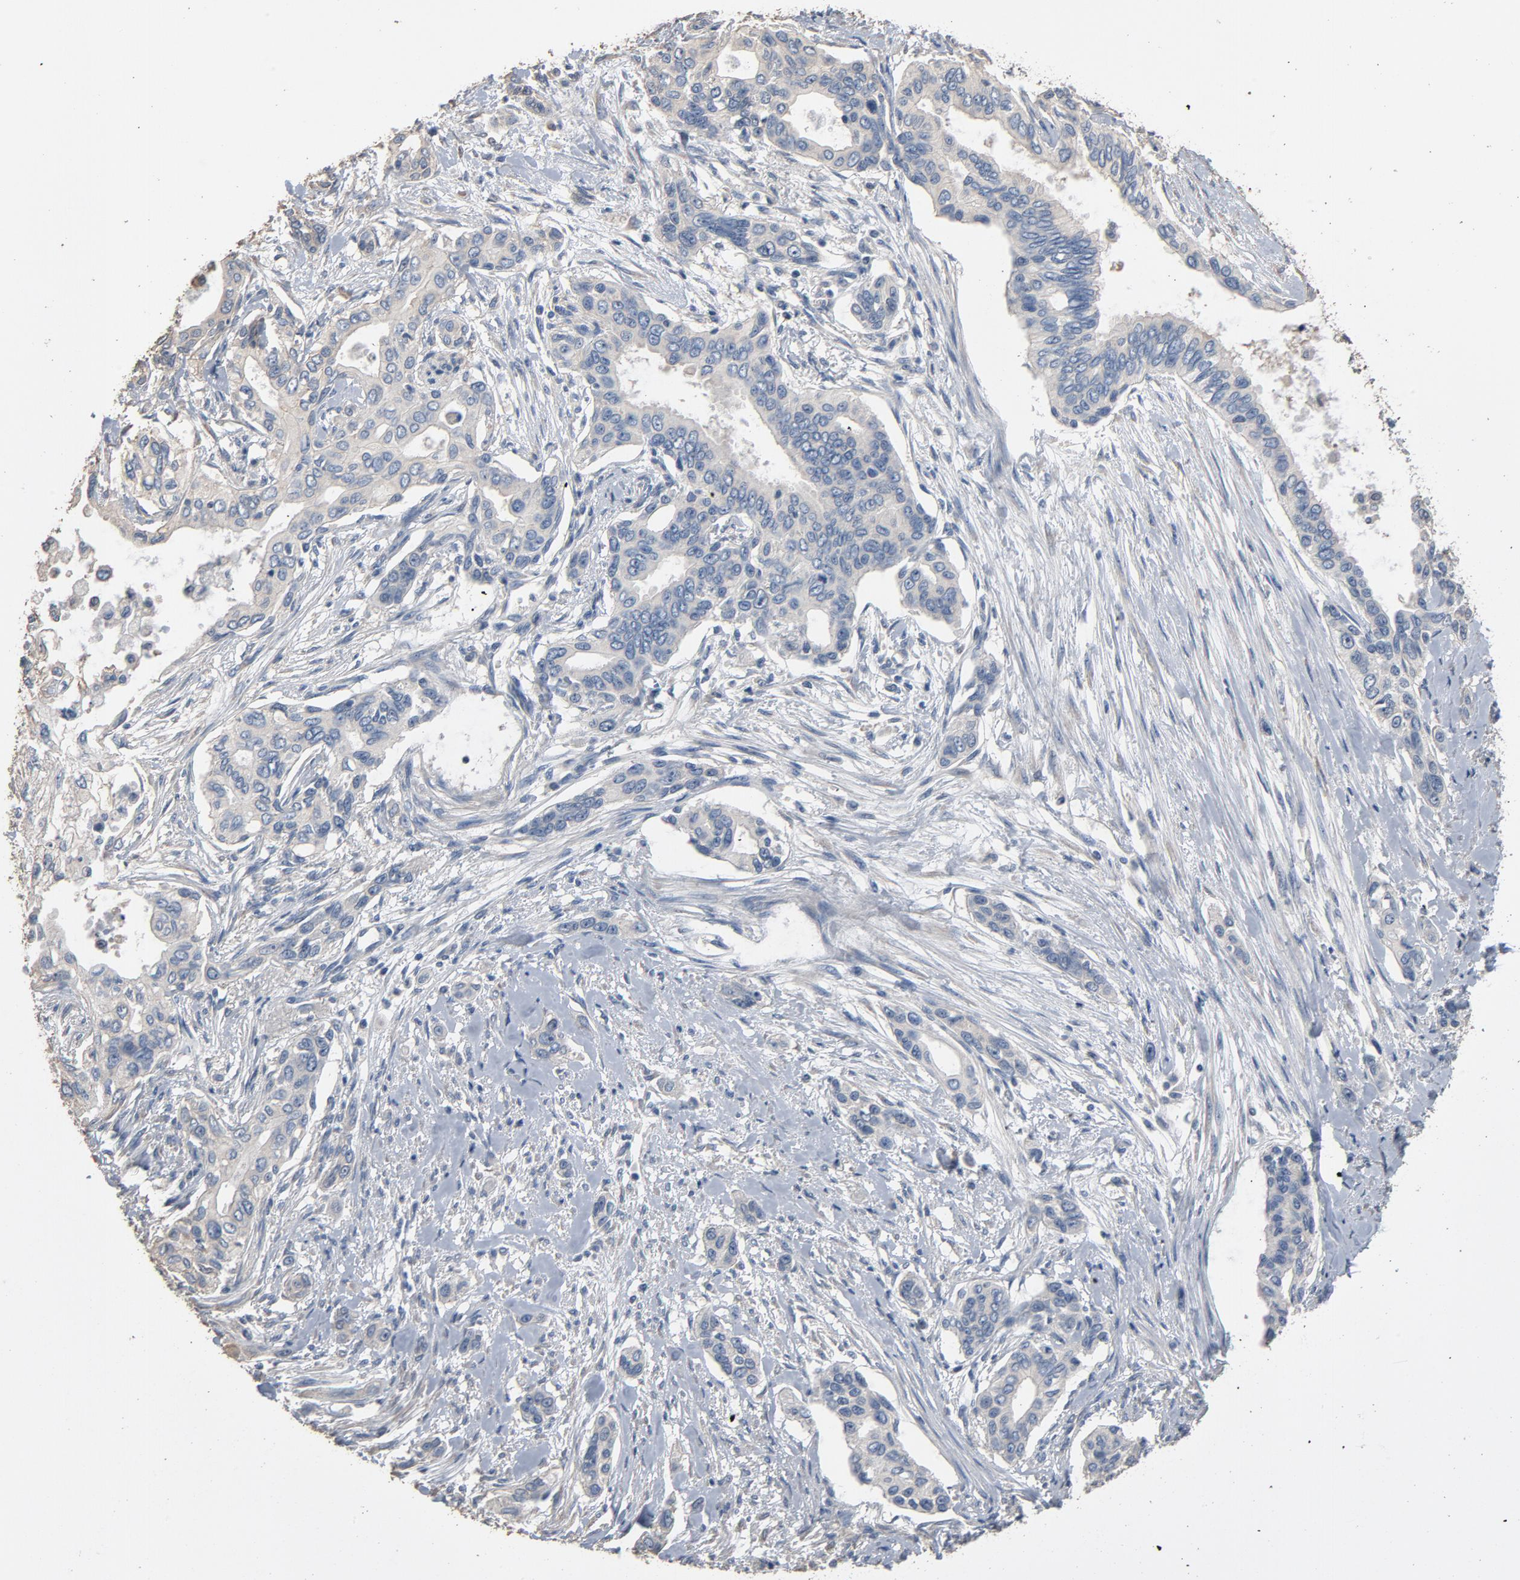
{"staining": {"intensity": "negative", "quantity": "none", "location": "none"}, "tissue": "pancreatic cancer", "cell_type": "Tumor cells", "image_type": "cancer", "snomed": [{"axis": "morphology", "description": "Adenocarcinoma, NOS"}, {"axis": "topography", "description": "Pancreas"}], "caption": "Tumor cells are negative for protein expression in human pancreatic cancer (adenocarcinoma).", "gene": "SOX6", "patient": {"sex": "female", "age": 60}}